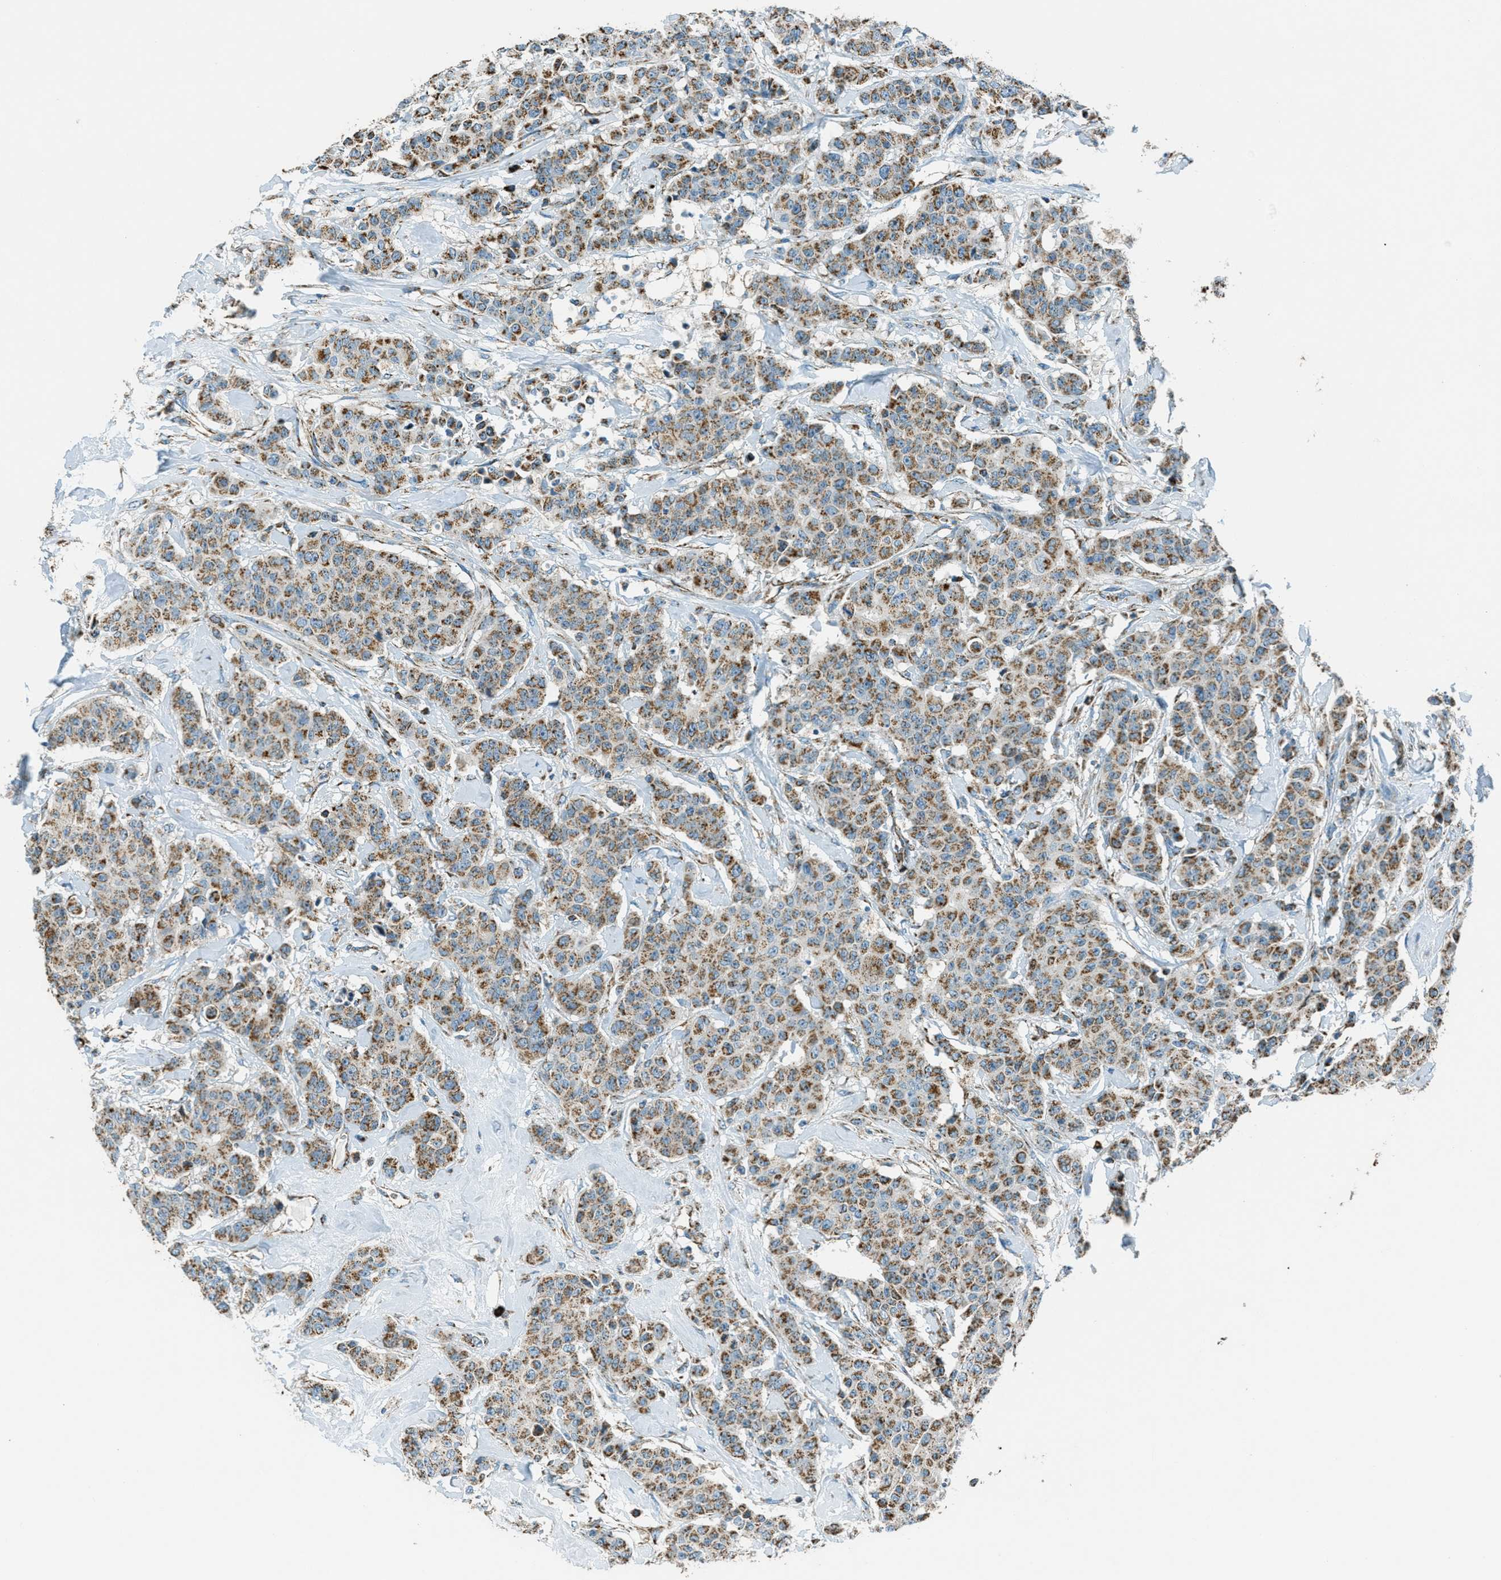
{"staining": {"intensity": "moderate", "quantity": ">75%", "location": "cytoplasmic/membranous"}, "tissue": "breast cancer", "cell_type": "Tumor cells", "image_type": "cancer", "snomed": [{"axis": "morphology", "description": "Normal tissue, NOS"}, {"axis": "morphology", "description": "Duct carcinoma"}, {"axis": "topography", "description": "Breast"}], "caption": "Infiltrating ductal carcinoma (breast) tissue demonstrates moderate cytoplasmic/membranous positivity in about >75% of tumor cells The staining was performed using DAB to visualize the protein expression in brown, while the nuclei were stained in blue with hematoxylin (Magnification: 20x).", "gene": "CHST15", "patient": {"sex": "female", "age": 40}}